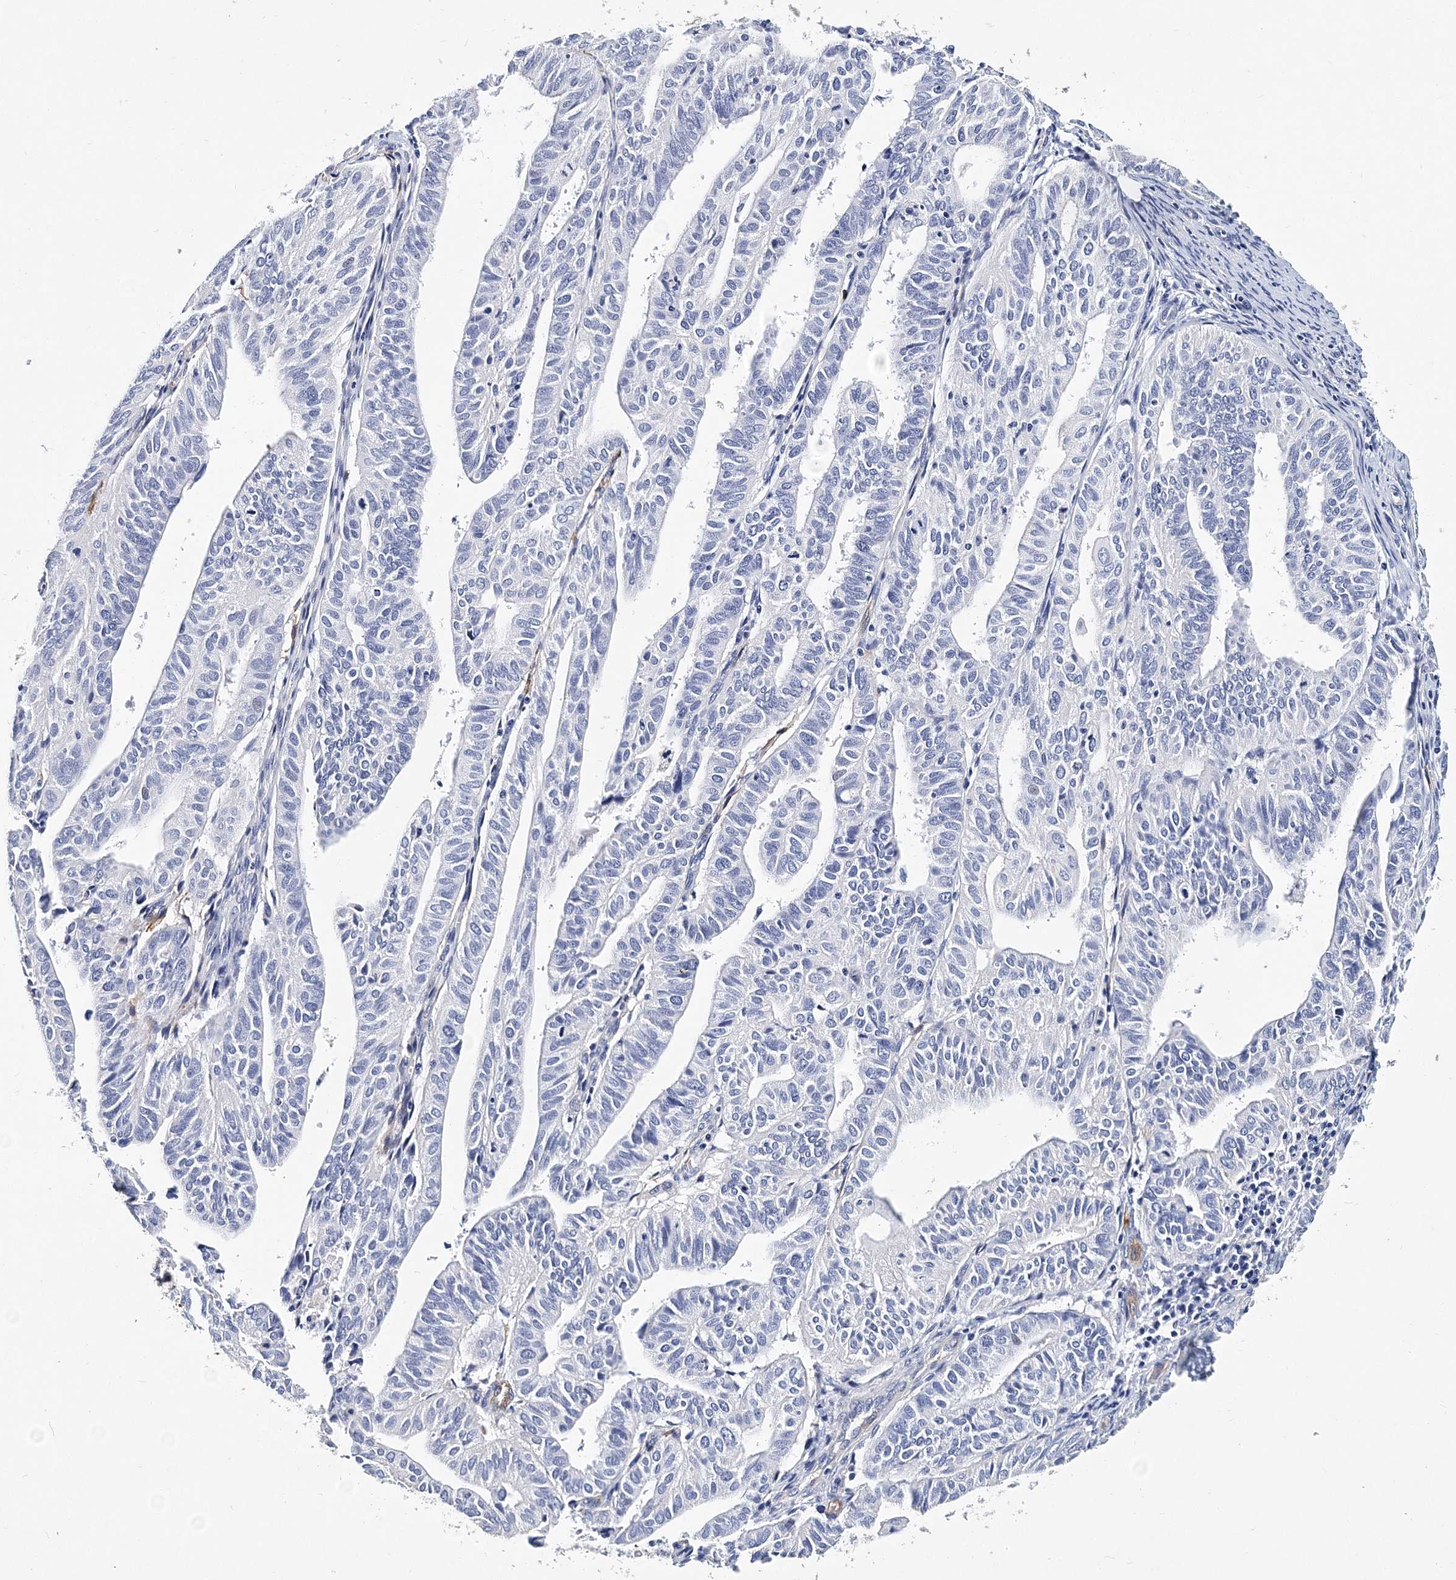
{"staining": {"intensity": "negative", "quantity": "none", "location": "none"}, "tissue": "endometrial cancer", "cell_type": "Tumor cells", "image_type": "cancer", "snomed": [{"axis": "morphology", "description": "Adenocarcinoma, NOS"}, {"axis": "topography", "description": "Uterus"}], "caption": "DAB (3,3'-diaminobenzidine) immunohistochemical staining of human endometrial cancer (adenocarcinoma) reveals no significant staining in tumor cells. (Immunohistochemistry (ihc), brightfield microscopy, high magnification).", "gene": "ITGA2B", "patient": {"sex": "female", "age": 77}}